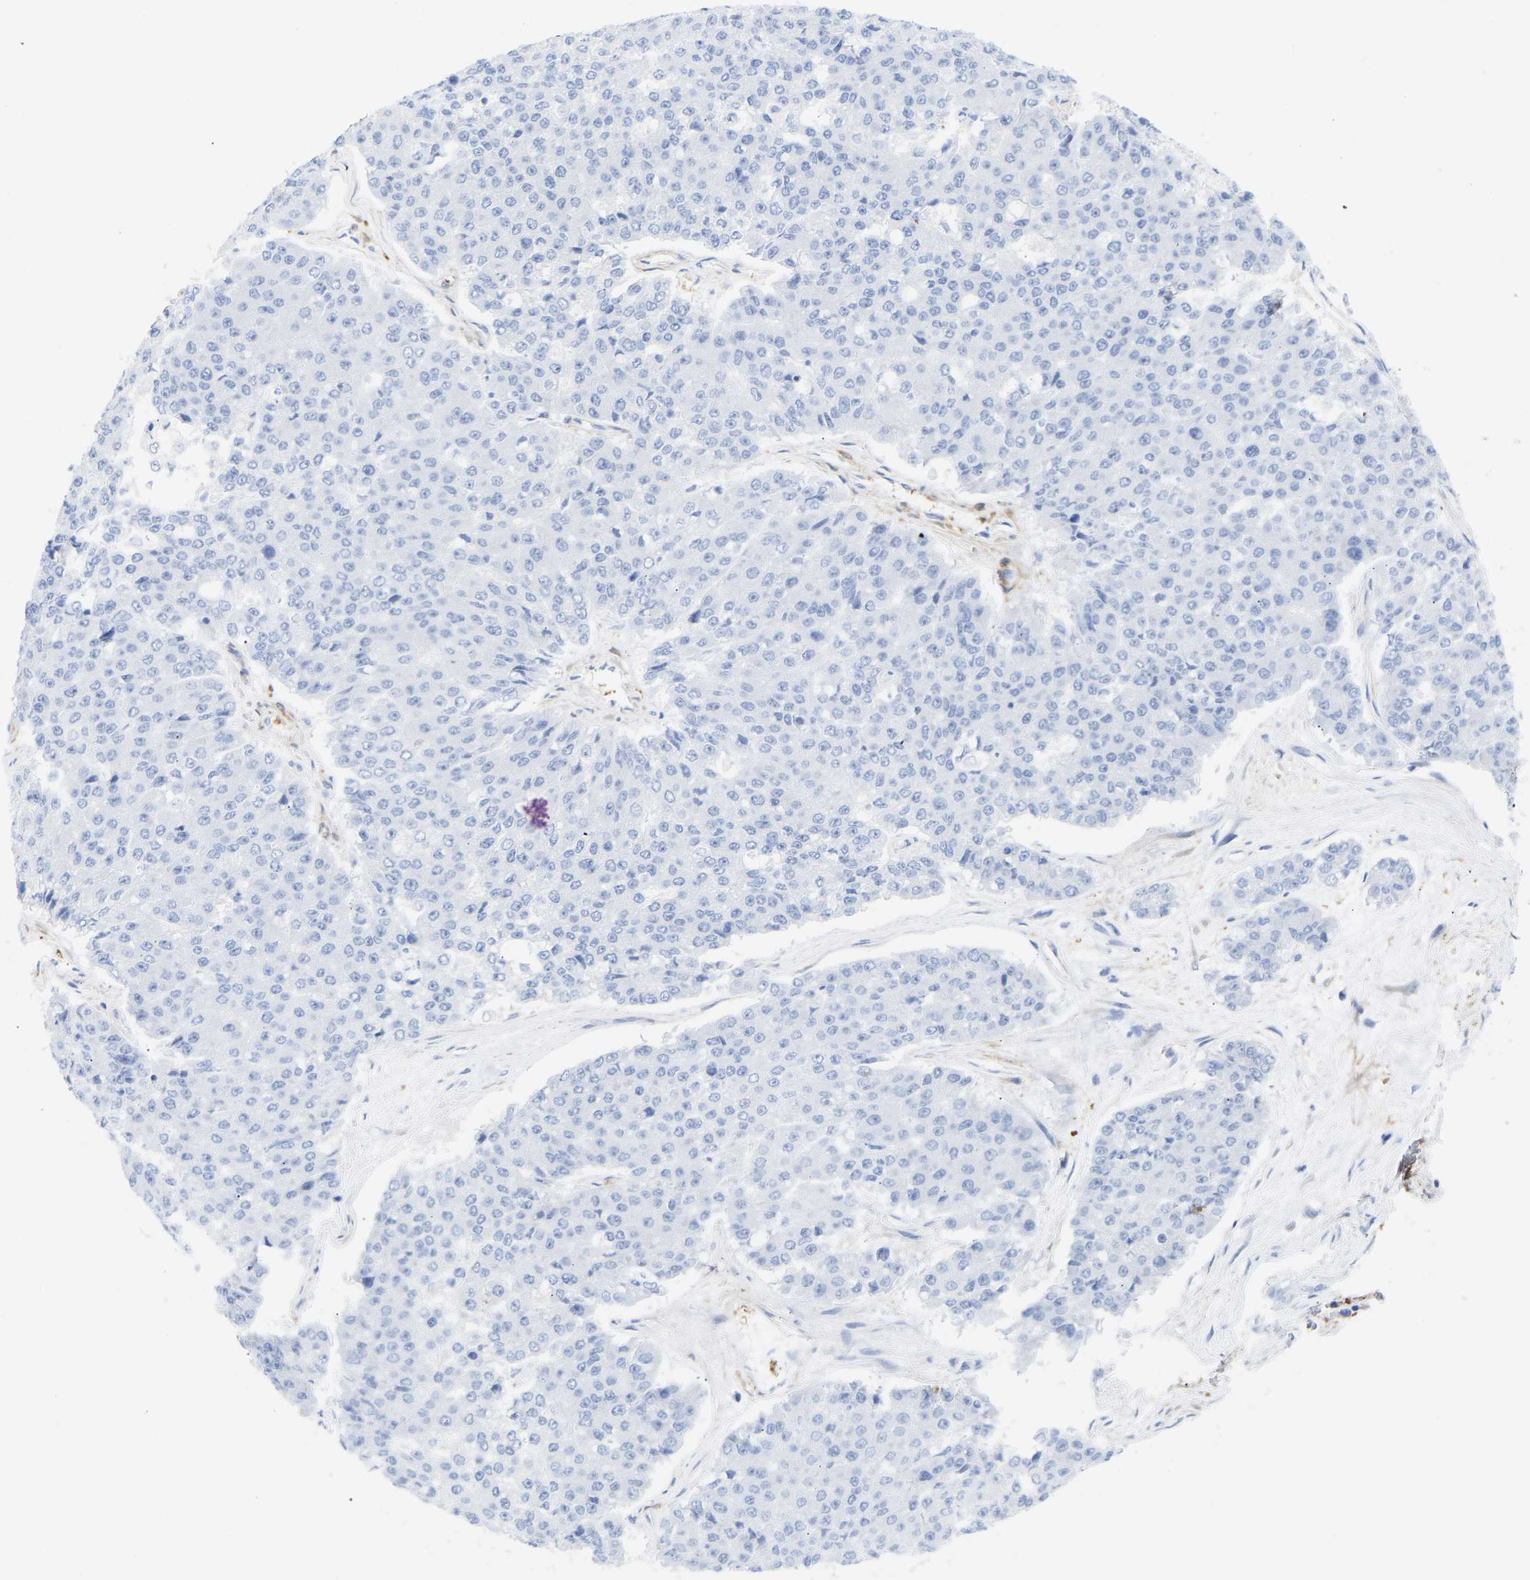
{"staining": {"intensity": "negative", "quantity": "none", "location": "none"}, "tissue": "pancreatic cancer", "cell_type": "Tumor cells", "image_type": "cancer", "snomed": [{"axis": "morphology", "description": "Adenocarcinoma, NOS"}, {"axis": "topography", "description": "Pancreas"}], "caption": "Immunohistochemistry photomicrograph of human pancreatic cancer (adenocarcinoma) stained for a protein (brown), which demonstrates no positivity in tumor cells. (DAB (3,3'-diaminobenzidine) immunohistochemistry visualized using brightfield microscopy, high magnification).", "gene": "AMPH", "patient": {"sex": "male", "age": 50}}